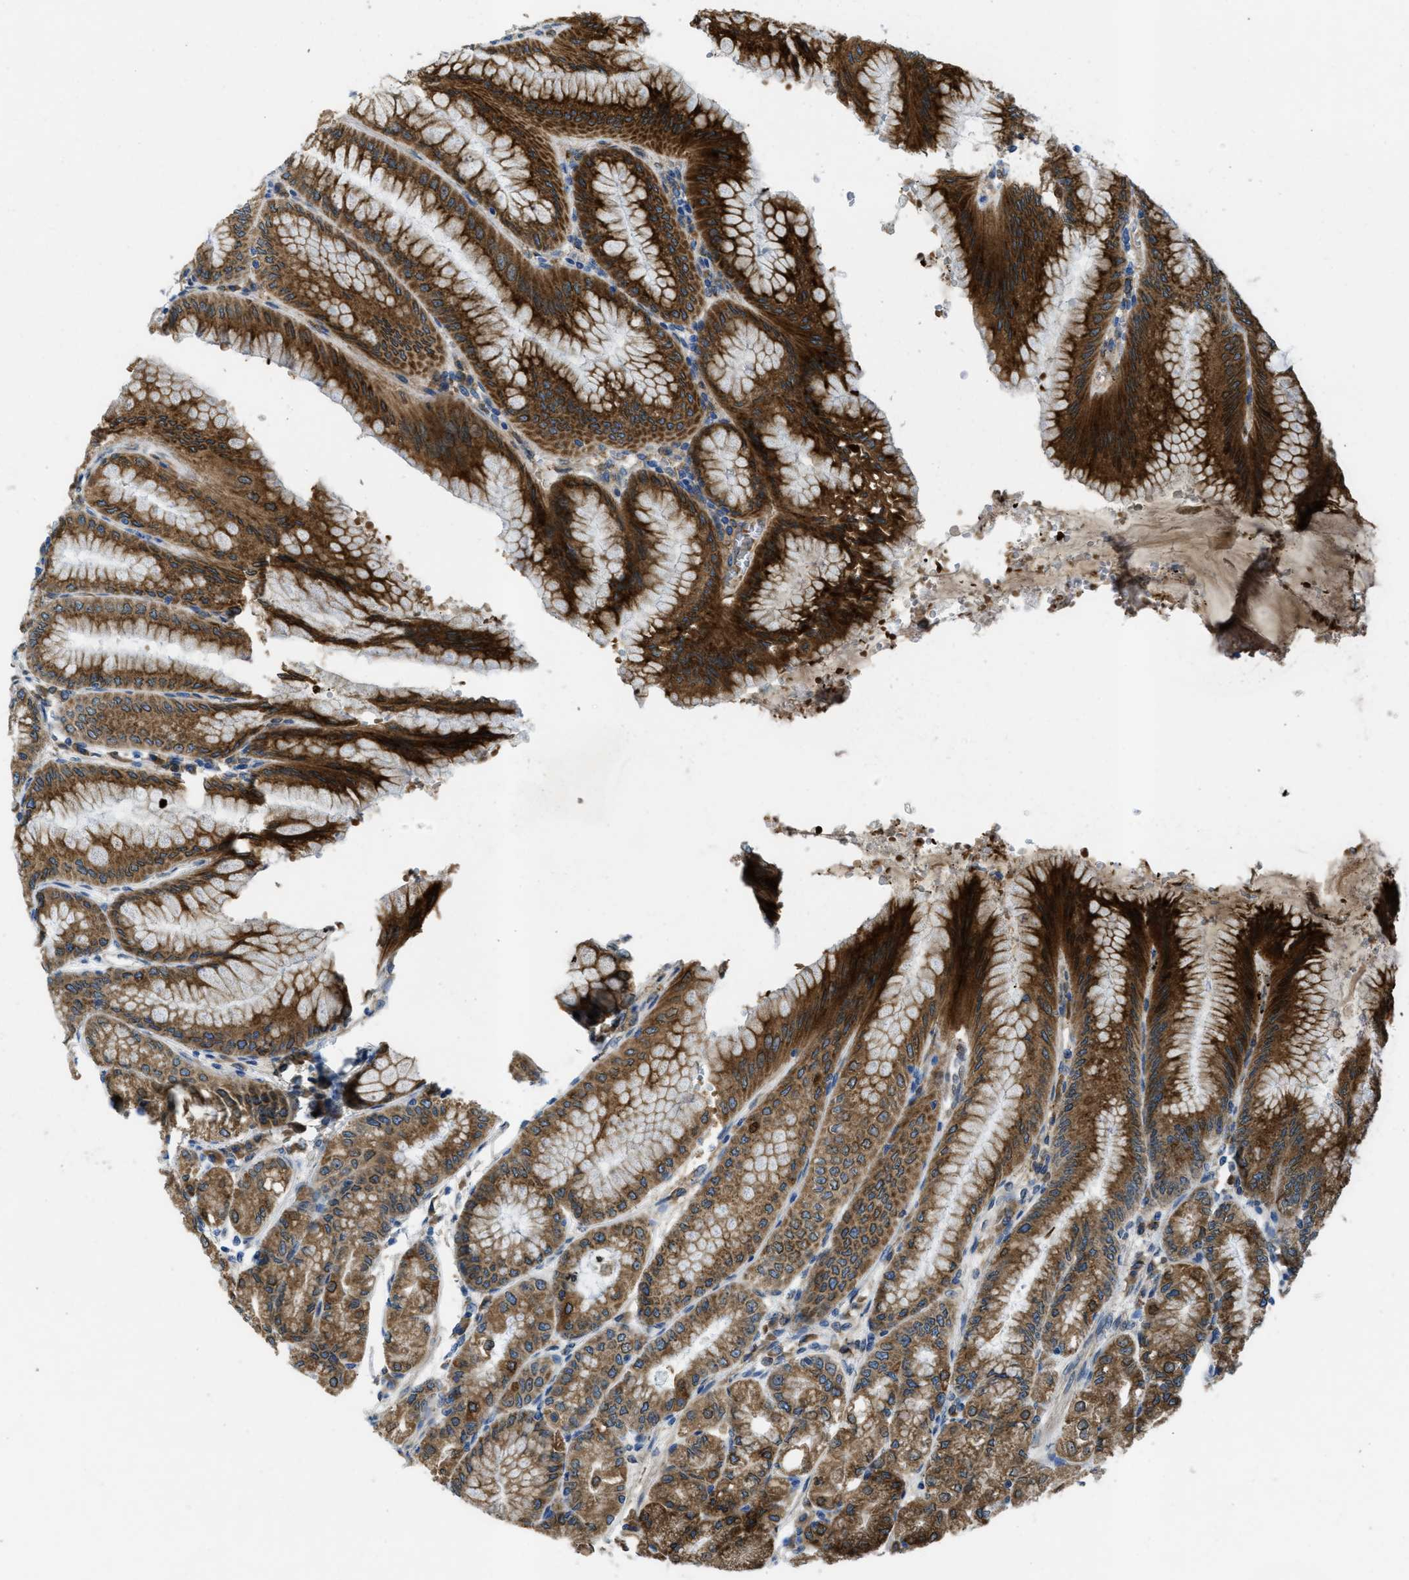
{"staining": {"intensity": "strong", "quantity": ">75%", "location": "cytoplasmic/membranous"}, "tissue": "stomach", "cell_type": "Glandular cells", "image_type": "normal", "snomed": [{"axis": "morphology", "description": "Normal tissue, NOS"}, {"axis": "topography", "description": "Stomach, lower"}], "caption": "About >75% of glandular cells in benign human stomach show strong cytoplasmic/membranous protein expression as visualized by brown immunohistochemical staining.", "gene": "MPDU1", "patient": {"sex": "male", "age": 71}}